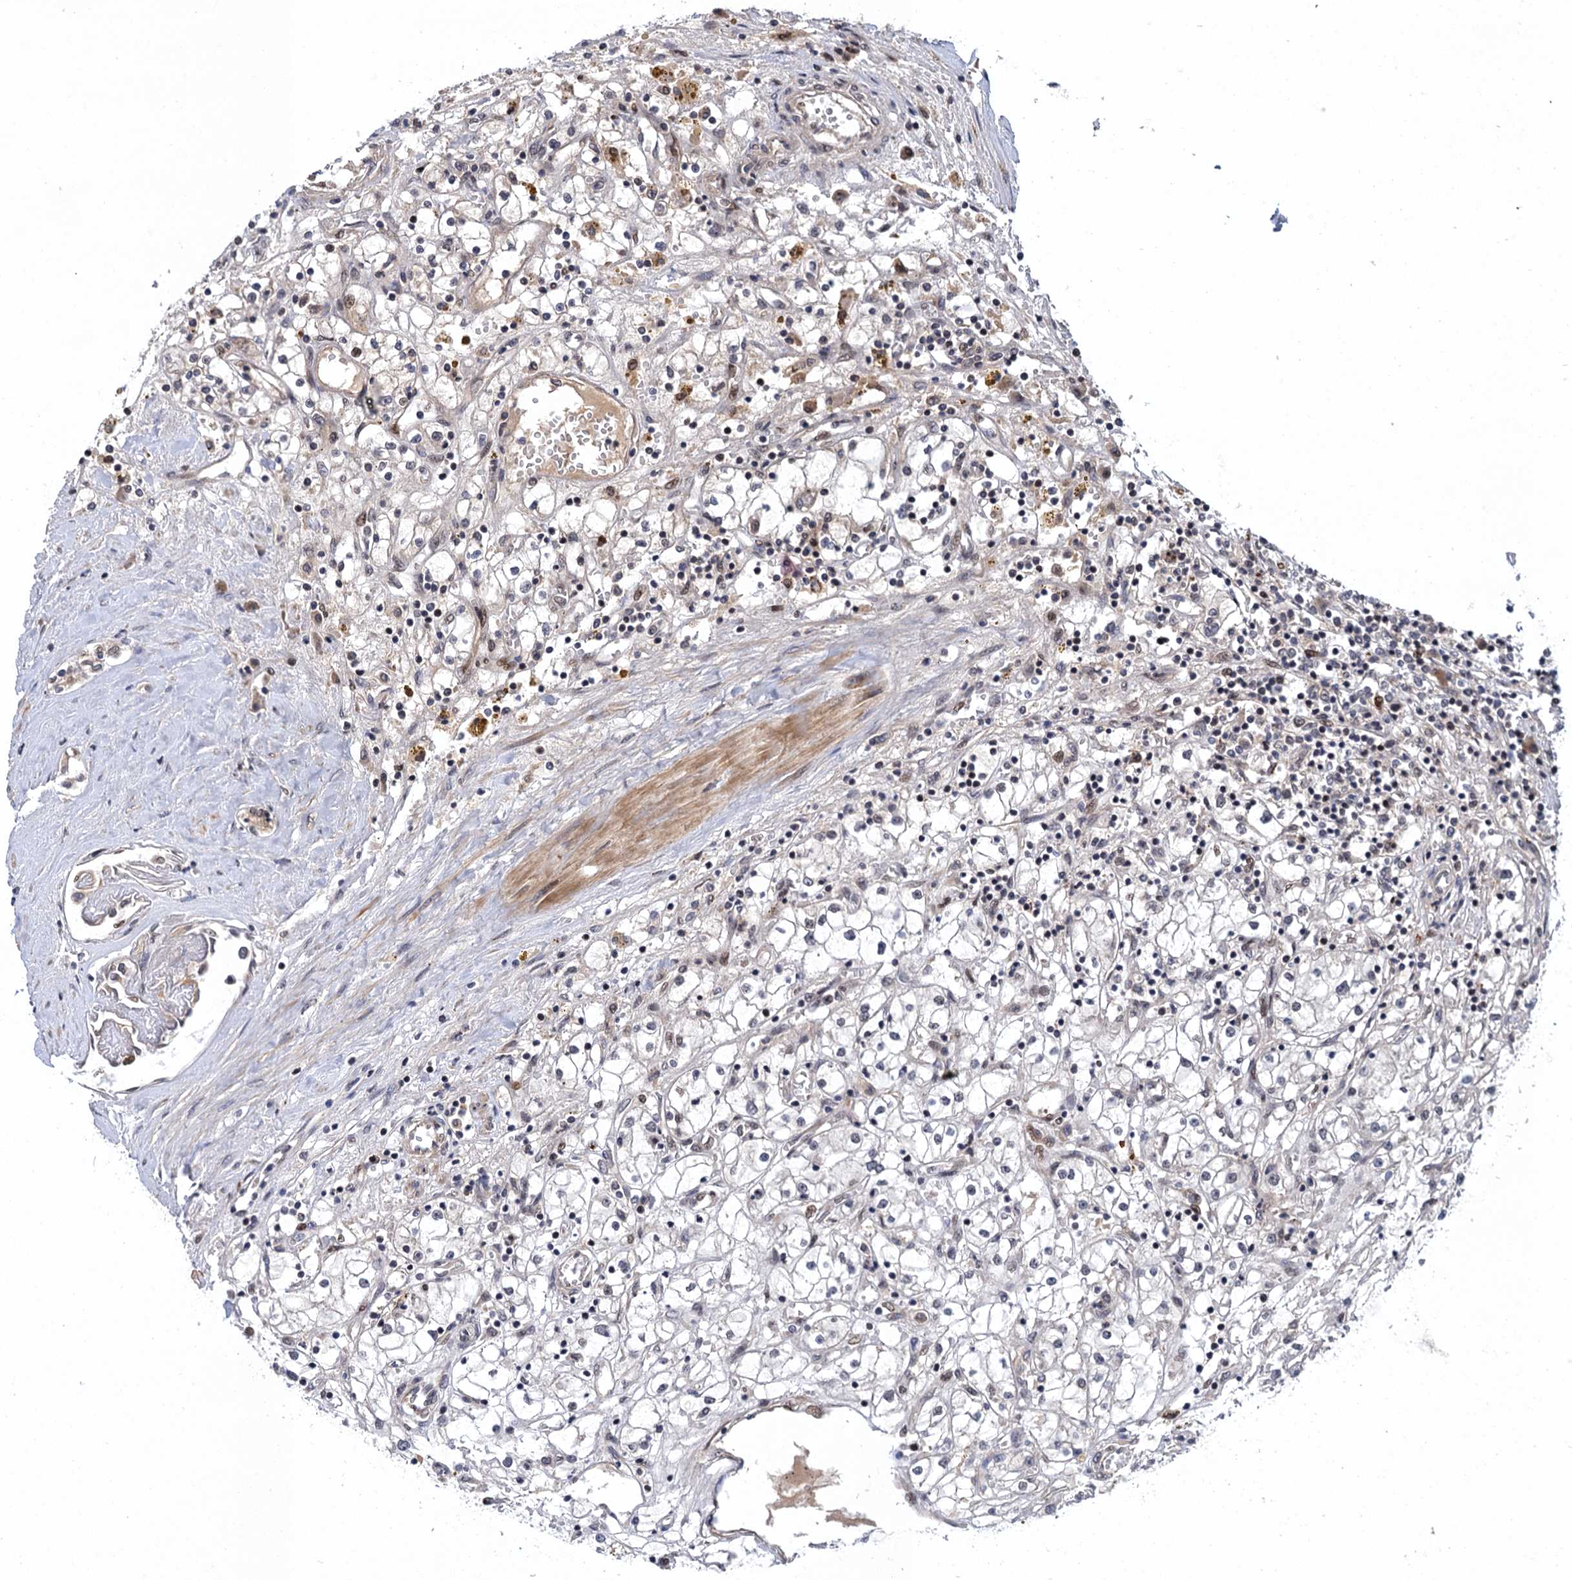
{"staining": {"intensity": "negative", "quantity": "none", "location": "none"}, "tissue": "renal cancer", "cell_type": "Tumor cells", "image_type": "cancer", "snomed": [{"axis": "morphology", "description": "Adenocarcinoma, NOS"}, {"axis": "topography", "description": "Kidney"}], "caption": "This image is of adenocarcinoma (renal) stained with IHC to label a protein in brown with the nuclei are counter-stained blue. There is no staining in tumor cells.", "gene": "NEK8", "patient": {"sex": "male", "age": 56}}